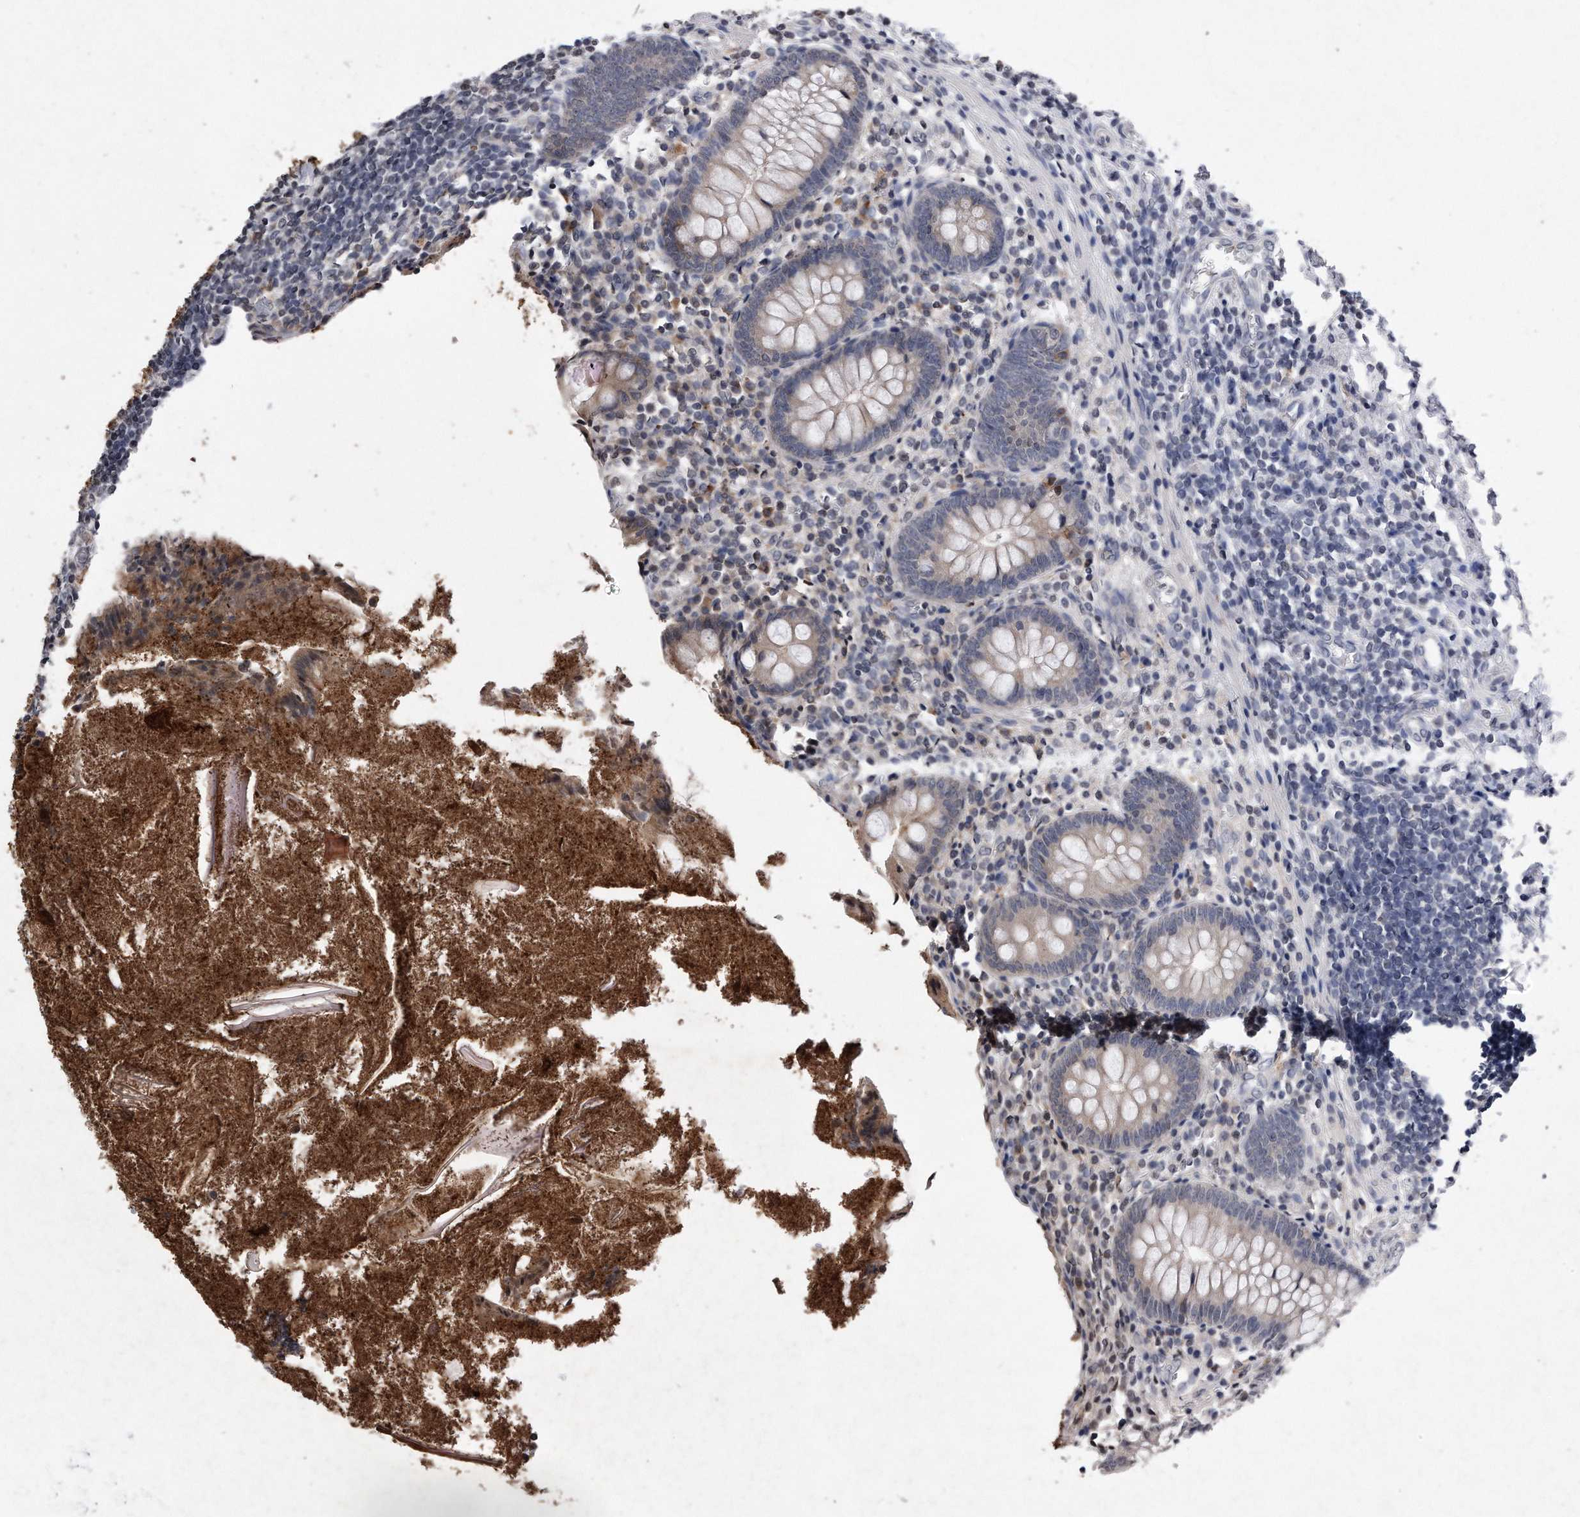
{"staining": {"intensity": "moderate", "quantity": "<25%", "location": "cytoplasmic/membranous"}, "tissue": "appendix", "cell_type": "Glandular cells", "image_type": "normal", "snomed": [{"axis": "morphology", "description": "Normal tissue, NOS"}, {"axis": "topography", "description": "Appendix"}], "caption": "Protein expression analysis of unremarkable appendix shows moderate cytoplasmic/membranous staining in approximately <25% of glandular cells. The protein is stained brown, and the nuclei are stained in blue (DAB (3,3'-diaminobenzidine) IHC with brightfield microscopy, high magnification).", "gene": "DAB1", "patient": {"sex": "female", "age": 17}}